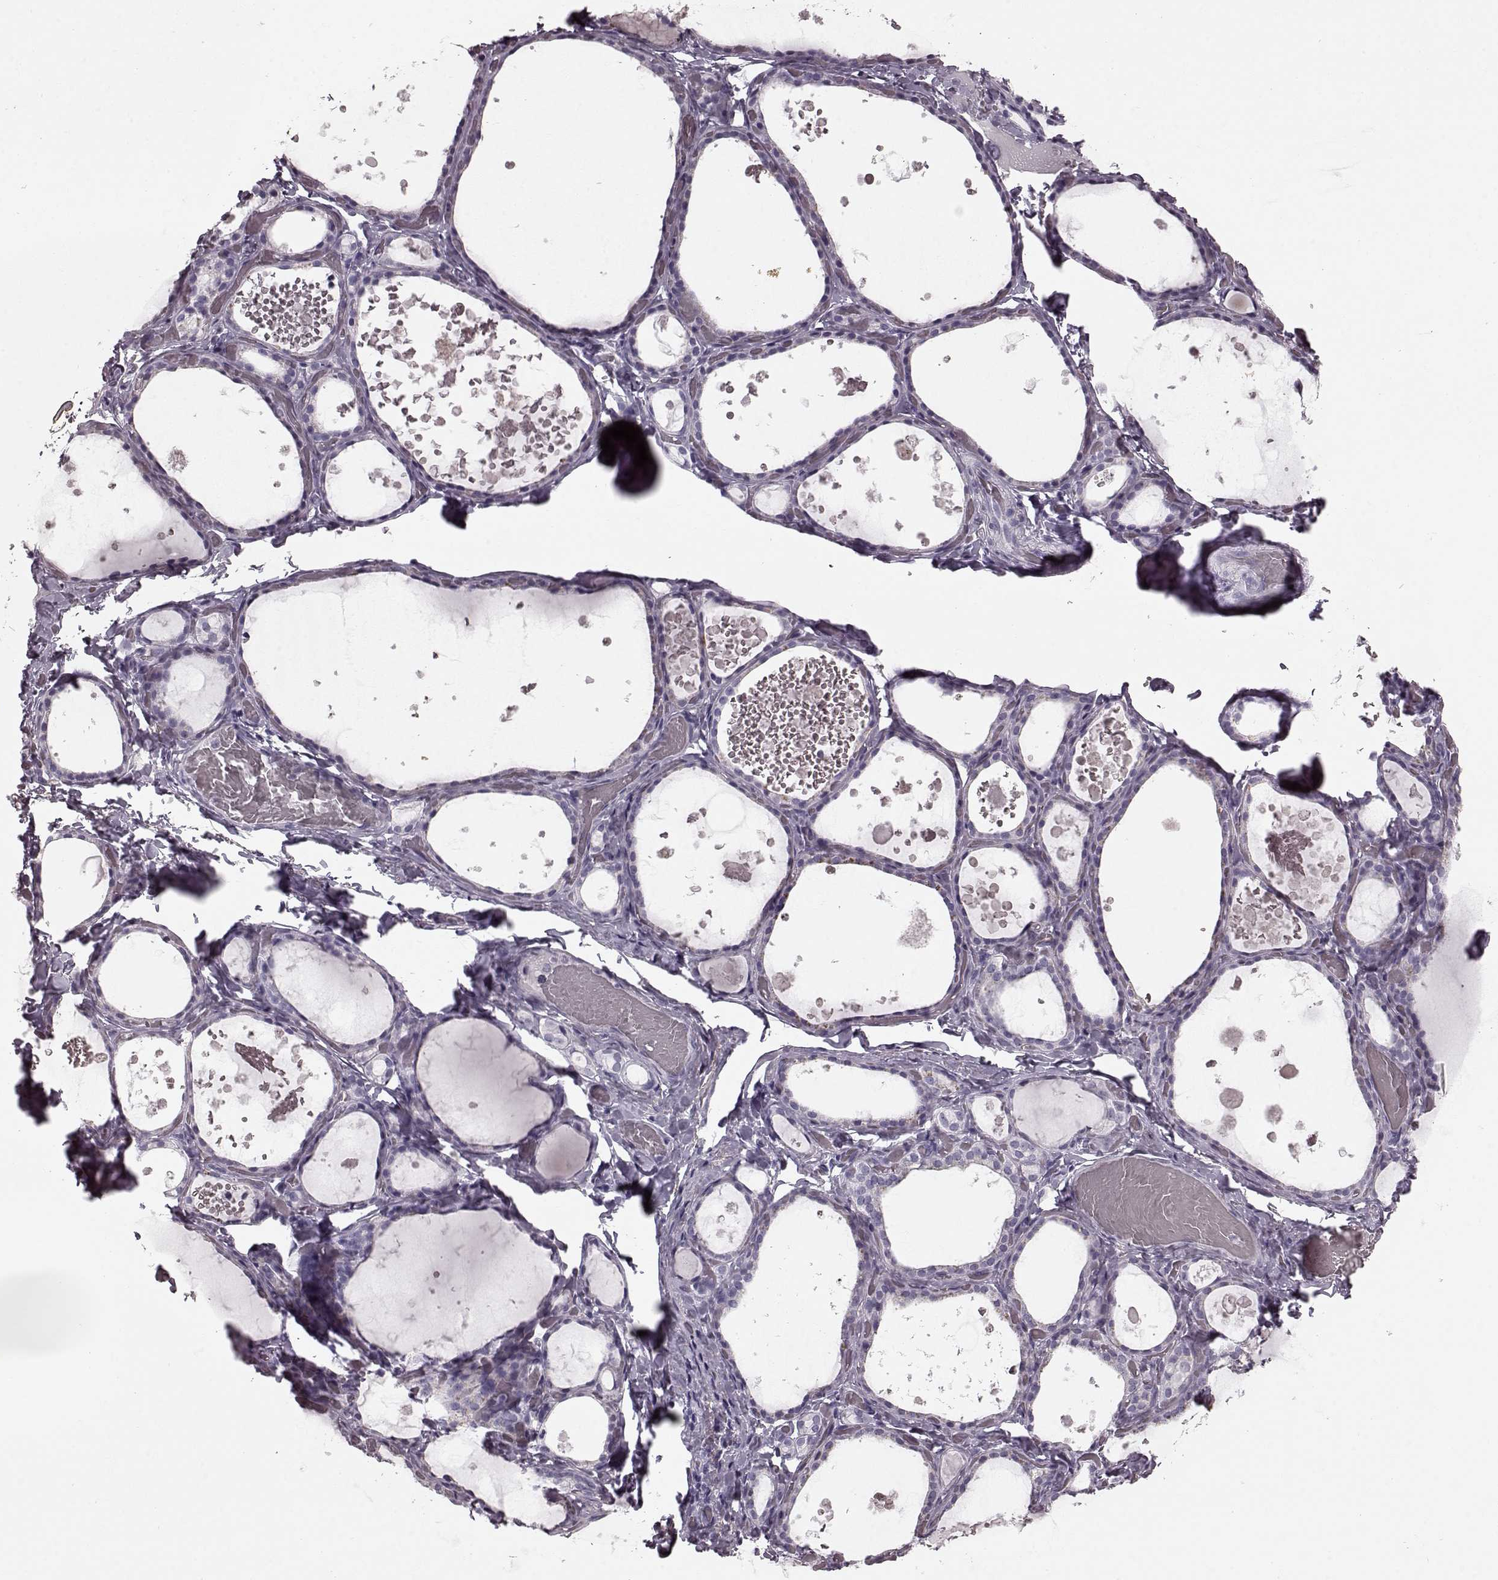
{"staining": {"intensity": "negative", "quantity": "none", "location": "none"}, "tissue": "thyroid gland", "cell_type": "Glandular cells", "image_type": "normal", "snomed": [{"axis": "morphology", "description": "Normal tissue, NOS"}, {"axis": "topography", "description": "Thyroid gland"}], "caption": "Immunohistochemistry image of normal human thyroid gland stained for a protein (brown), which shows no expression in glandular cells. (Brightfield microscopy of DAB immunohistochemistry (IHC) at high magnification).", "gene": "CST7", "patient": {"sex": "female", "age": 56}}